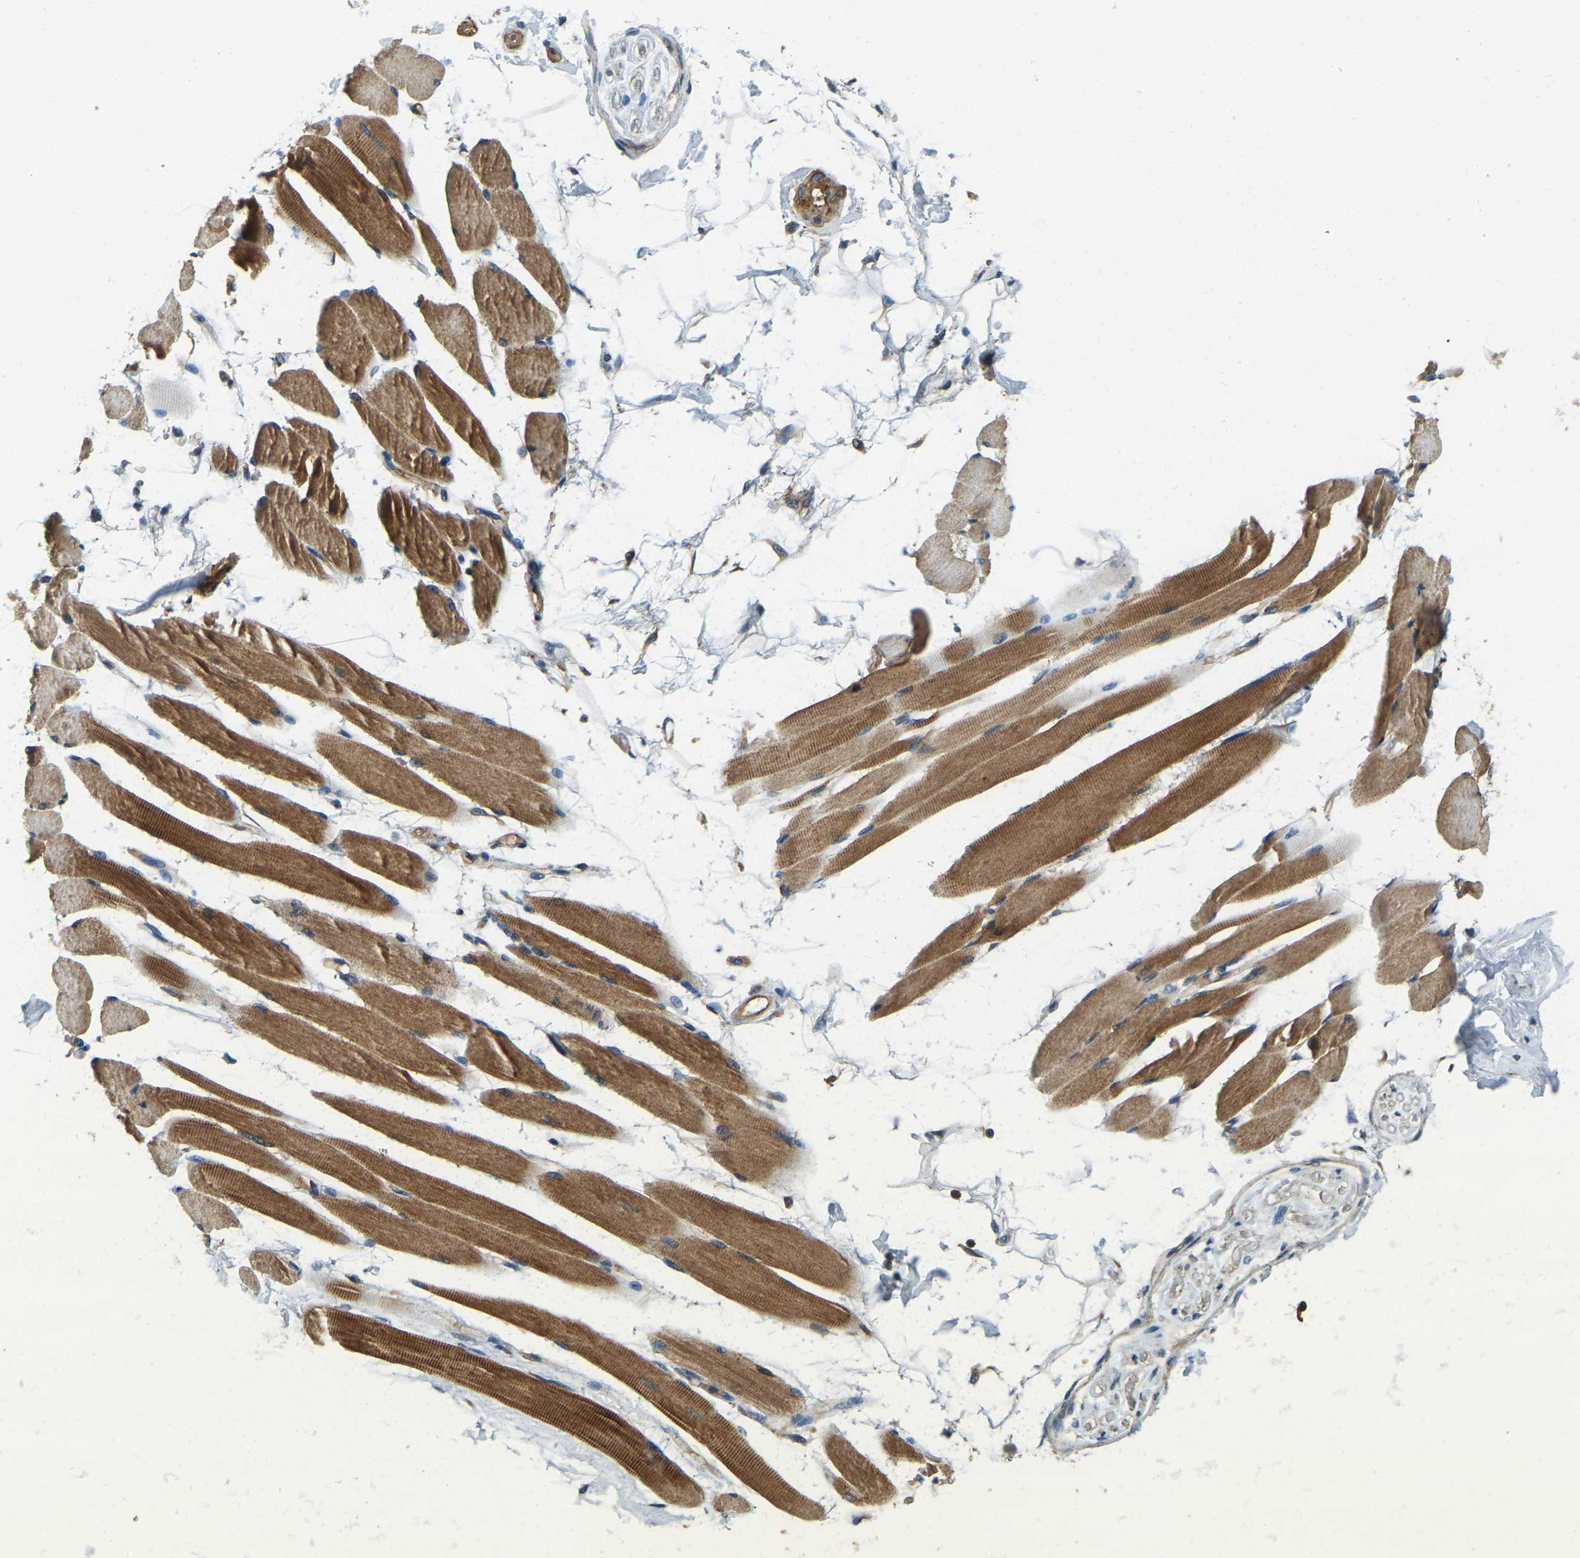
{"staining": {"intensity": "strong", "quantity": "25%-75%", "location": "cytoplasmic/membranous"}, "tissue": "skeletal muscle", "cell_type": "Myocytes", "image_type": "normal", "snomed": [{"axis": "morphology", "description": "Normal tissue, NOS"}, {"axis": "topography", "description": "Skeletal muscle"}, {"axis": "topography", "description": "Peripheral nerve tissue"}], "caption": "A histopathology image of human skeletal muscle stained for a protein reveals strong cytoplasmic/membranous brown staining in myocytes.", "gene": "ERGIC1", "patient": {"sex": "female", "age": 84}}